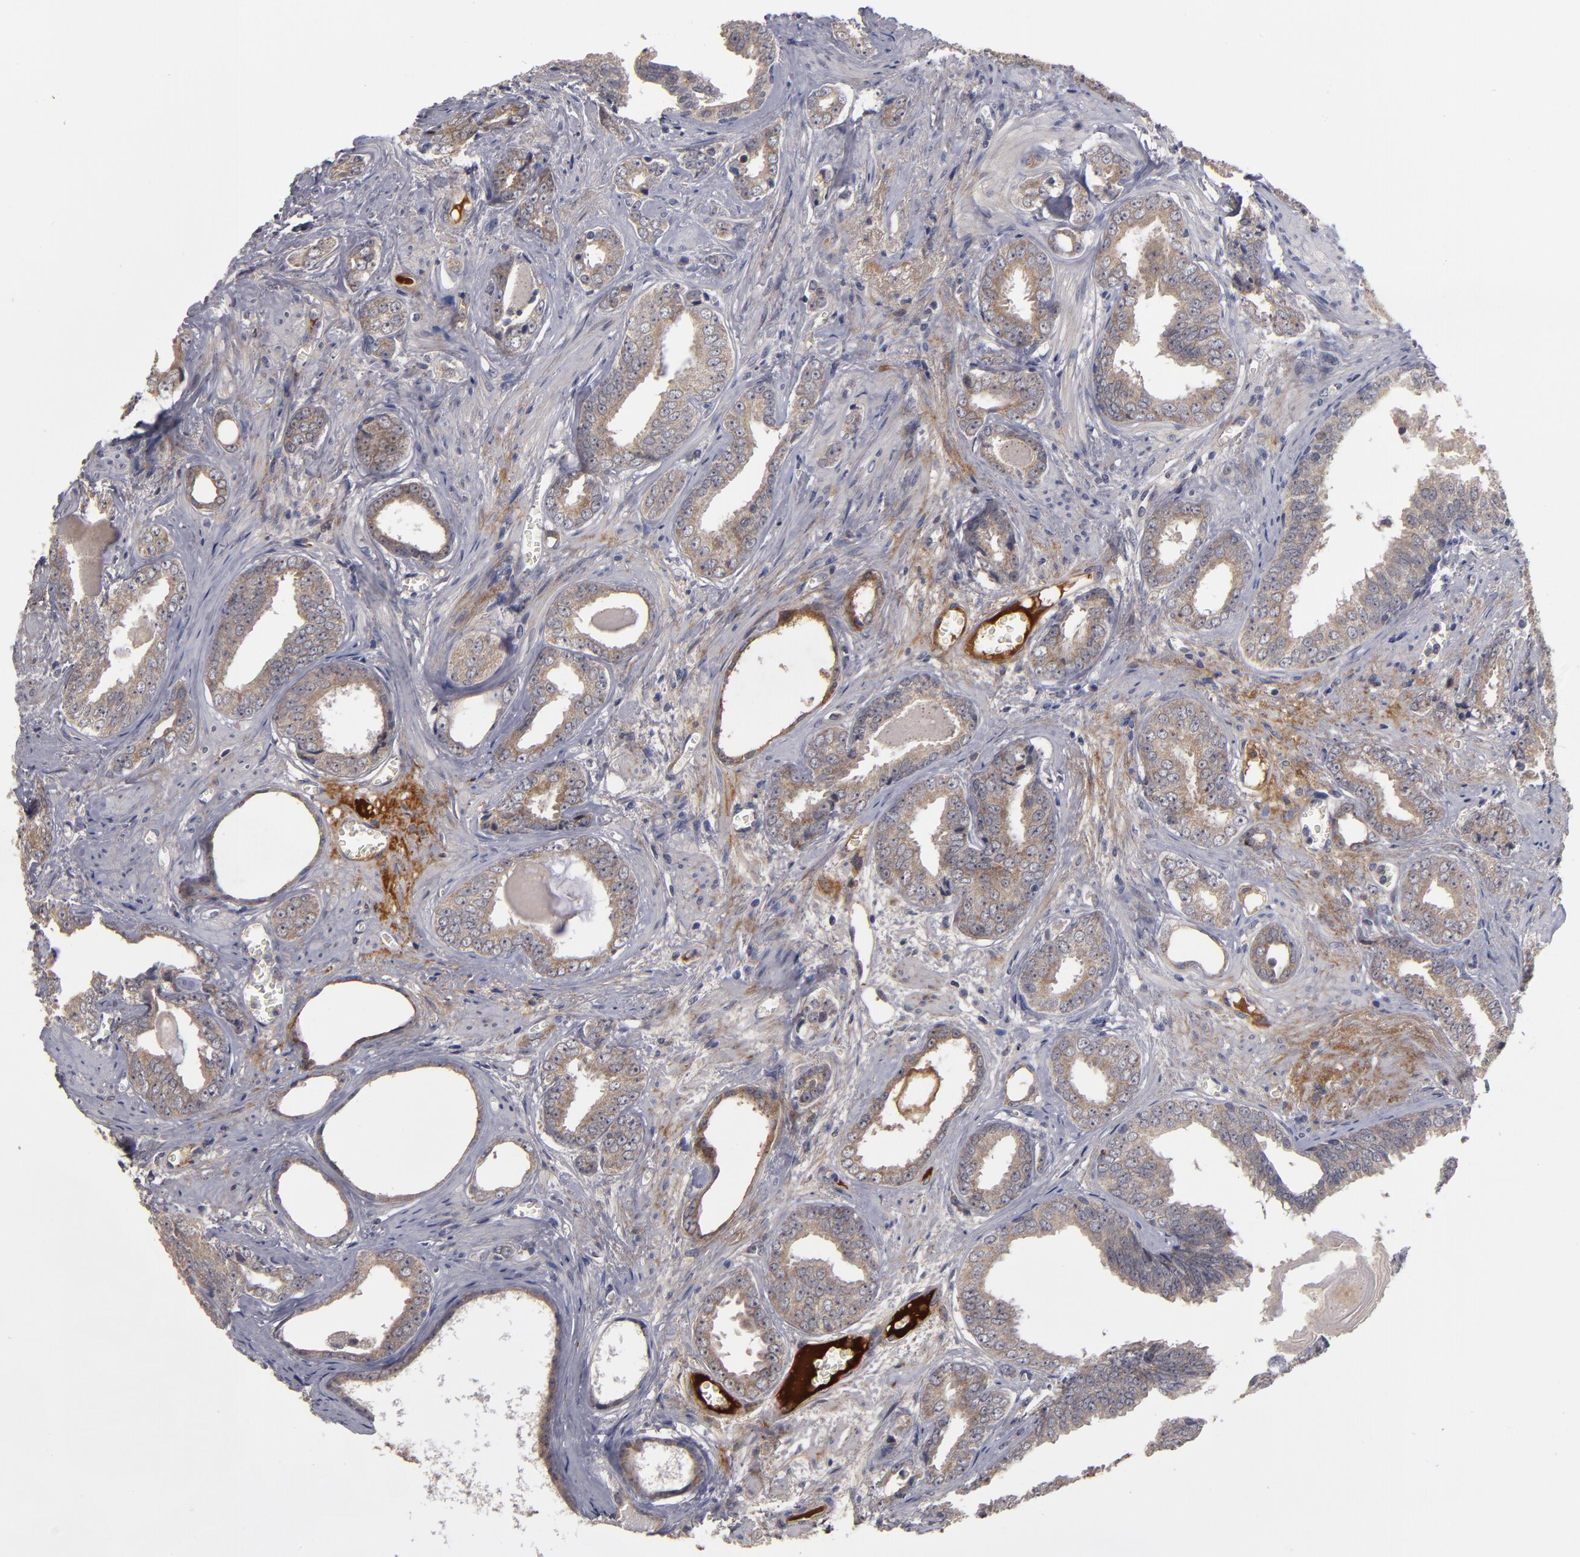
{"staining": {"intensity": "moderate", "quantity": ">75%", "location": "cytoplasmic/membranous"}, "tissue": "prostate cancer", "cell_type": "Tumor cells", "image_type": "cancer", "snomed": [{"axis": "morphology", "description": "Adenocarcinoma, Medium grade"}, {"axis": "topography", "description": "Prostate"}], "caption": "Immunohistochemical staining of prostate medium-grade adenocarcinoma exhibits medium levels of moderate cytoplasmic/membranous expression in approximately >75% of tumor cells. The protein is shown in brown color, while the nuclei are stained blue.", "gene": "EXD2", "patient": {"sex": "male", "age": 79}}